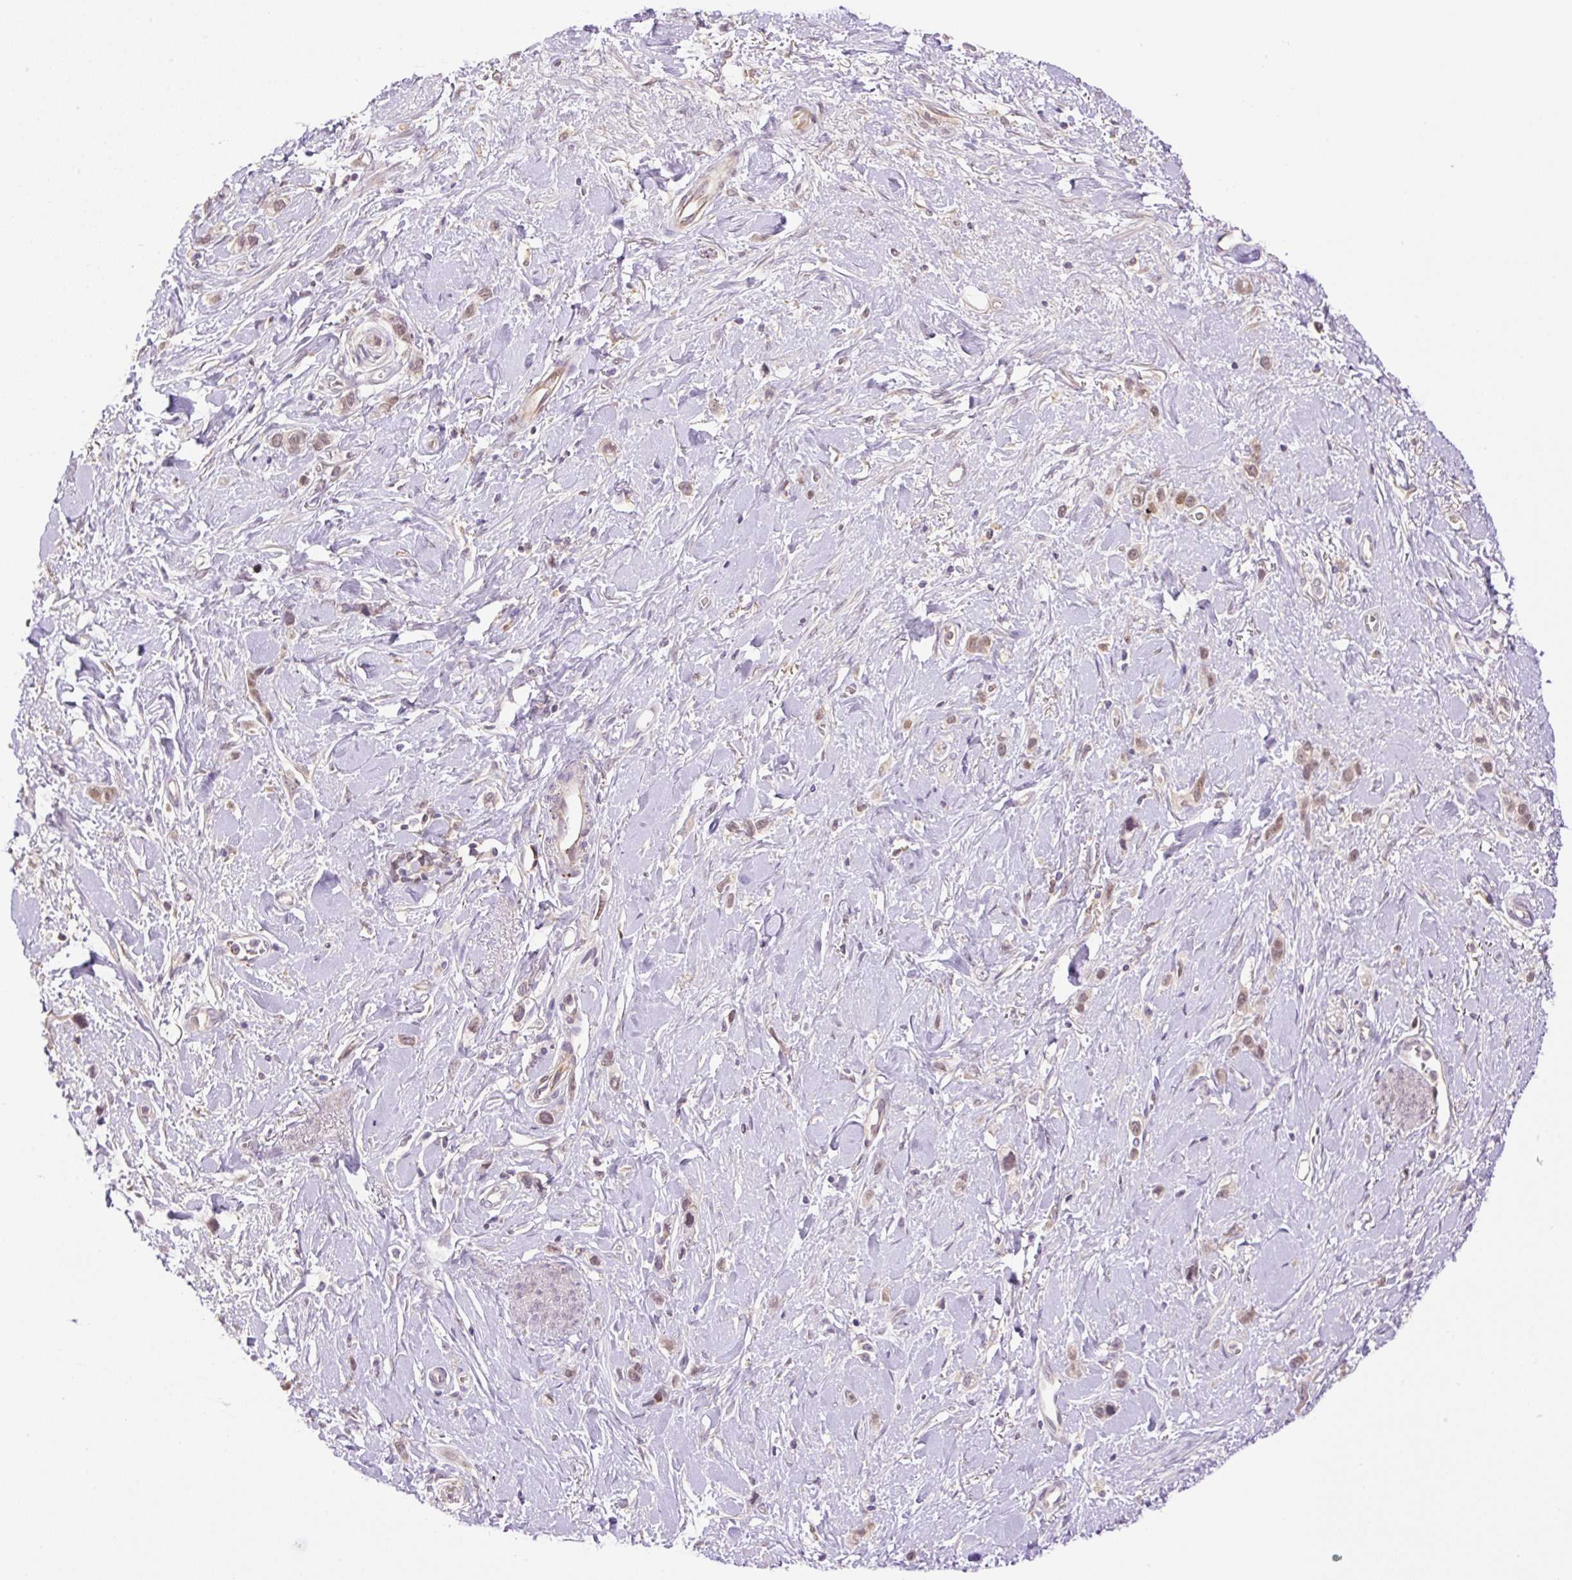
{"staining": {"intensity": "weak", "quantity": ">75%", "location": "nuclear"}, "tissue": "stomach cancer", "cell_type": "Tumor cells", "image_type": "cancer", "snomed": [{"axis": "morphology", "description": "Adenocarcinoma, NOS"}, {"axis": "topography", "description": "Stomach"}], "caption": "Immunohistochemical staining of stomach adenocarcinoma demonstrates low levels of weak nuclear expression in about >75% of tumor cells.", "gene": "HABP4", "patient": {"sex": "female", "age": 65}}